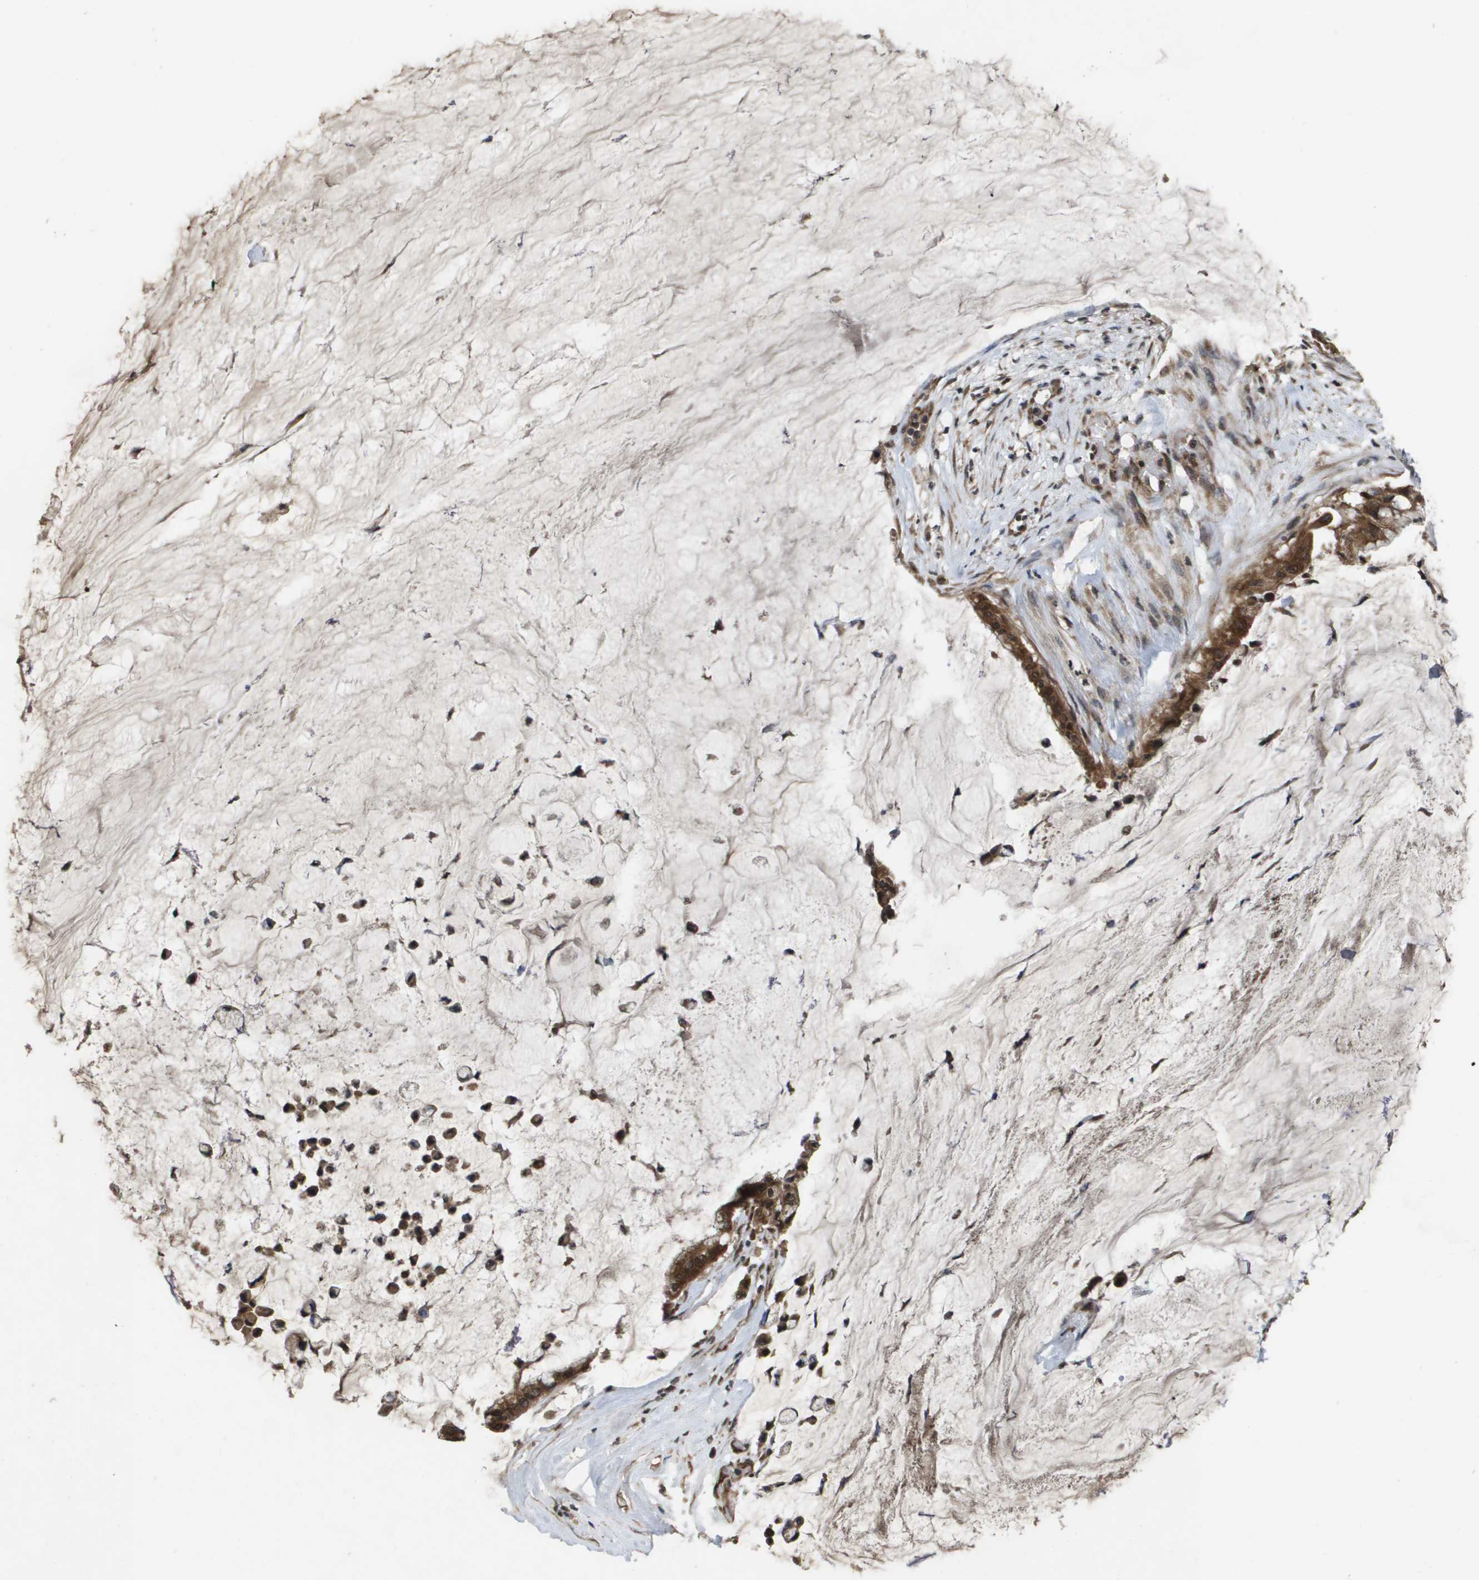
{"staining": {"intensity": "moderate", "quantity": ">75%", "location": "cytoplasmic/membranous"}, "tissue": "pancreatic cancer", "cell_type": "Tumor cells", "image_type": "cancer", "snomed": [{"axis": "morphology", "description": "Adenocarcinoma, NOS"}, {"axis": "topography", "description": "Pancreas"}], "caption": "Immunohistochemistry (IHC) image of neoplastic tissue: human pancreatic adenocarcinoma stained using IHC exhibits medium levels of moderate protein expression localized specifically in the cytoplasmic/membranous of tumor cells, appearing as a cytoplasmic/membranous brown color.", "gene": "SPTLC1", "patient": {"sex": "male", "age": 41}}